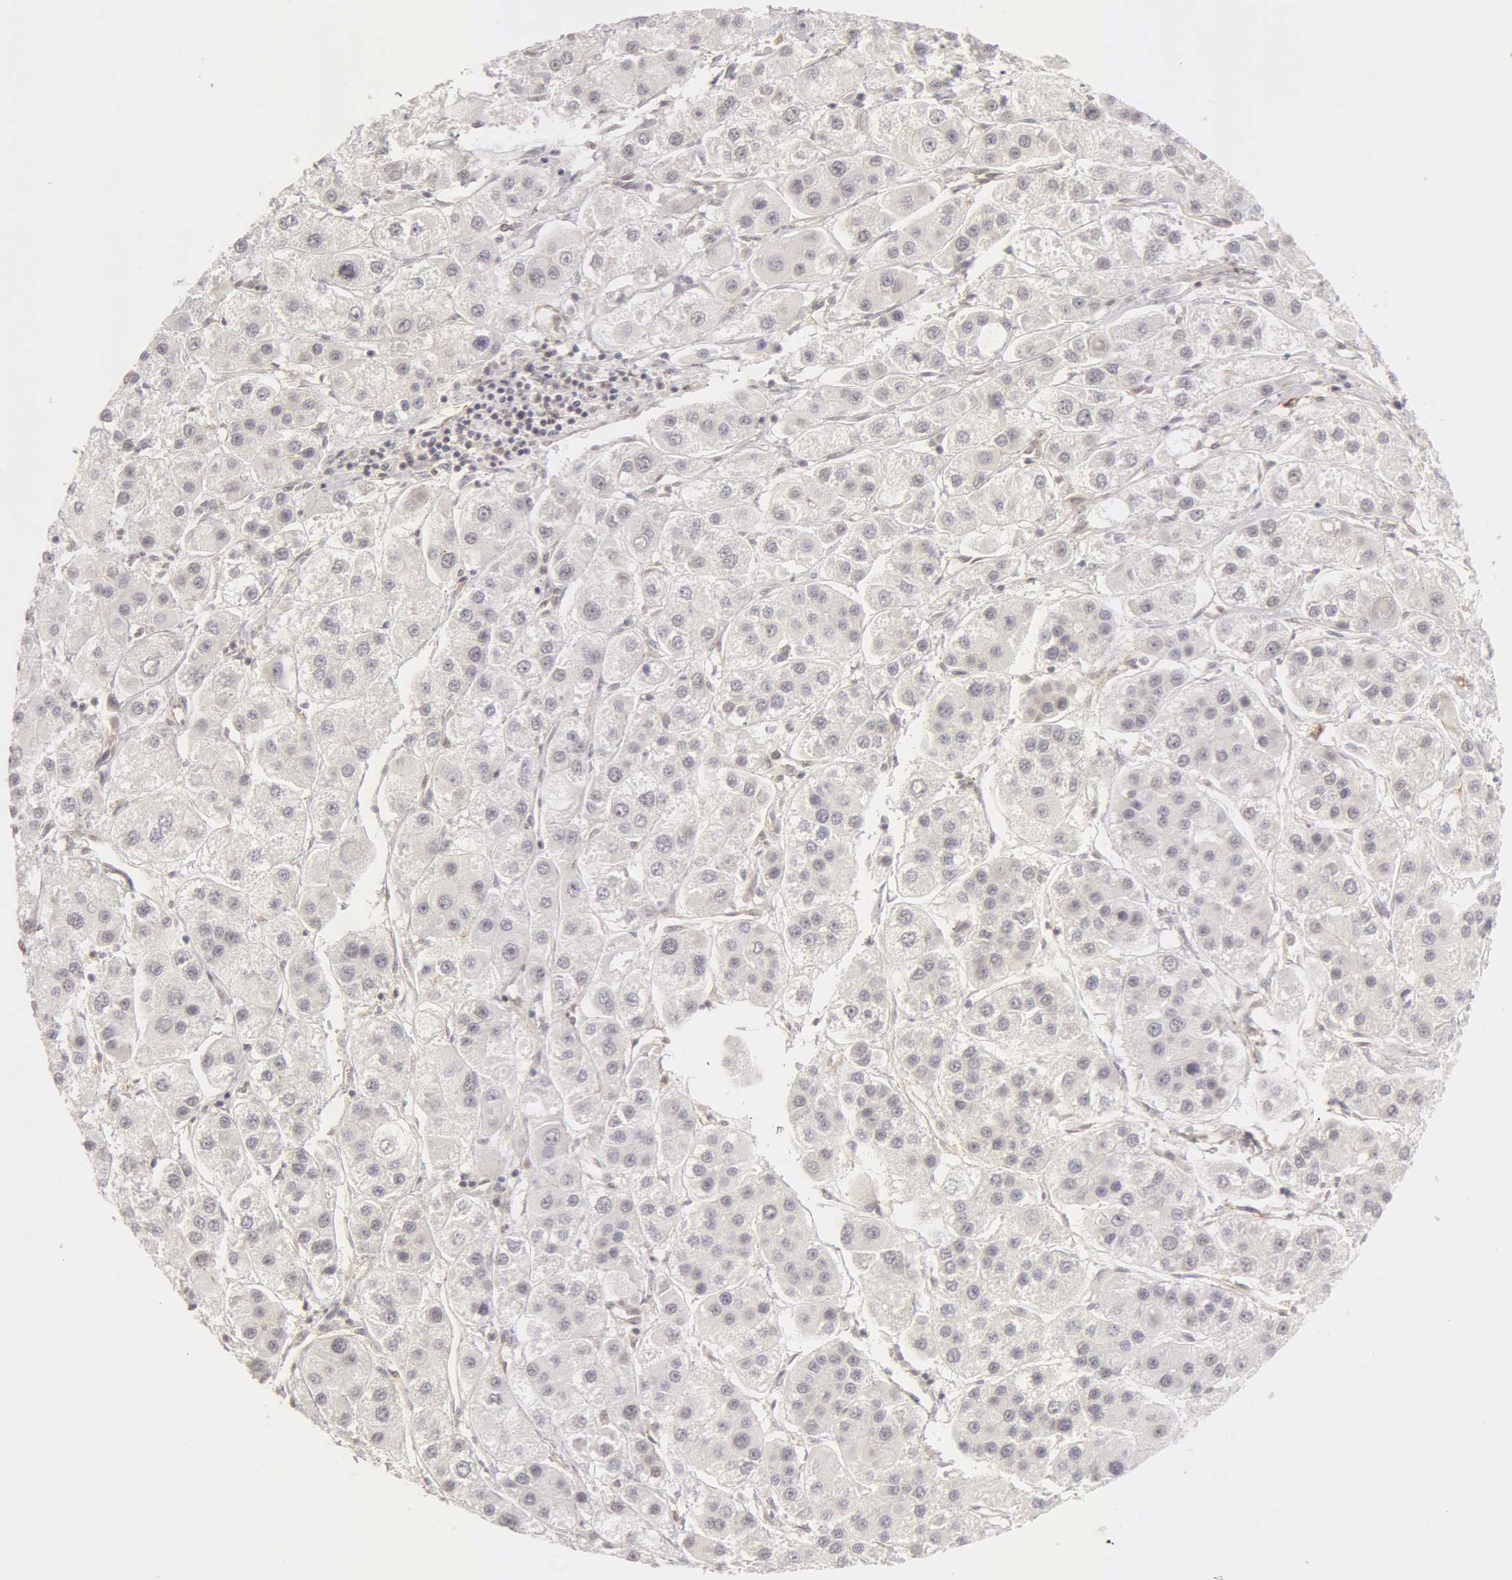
{"staining": {"intensity": "negative", "quantity": "none", "location": "none"}, "tissue": "liver cancer", "cell_type": "Tumor cells", "image_type": "cancer", "snomed": [{"axis": "morphology", "description": "Carcinoma, Hepatocellular, NOS"}, {"axis": "topography", "description": "Liver"}], "caption": "High power microscopy photomicrograph of an immunohistochemistry (IHC) histopathology image of hepatocellular carcinoma (liver), revealing no significant positivity in tumor cells. (DAB IHC visualized using brightfield microscopy, high magnification).", "gene": "ADAM10", "patient": {"sex": "female", "age": 85}}